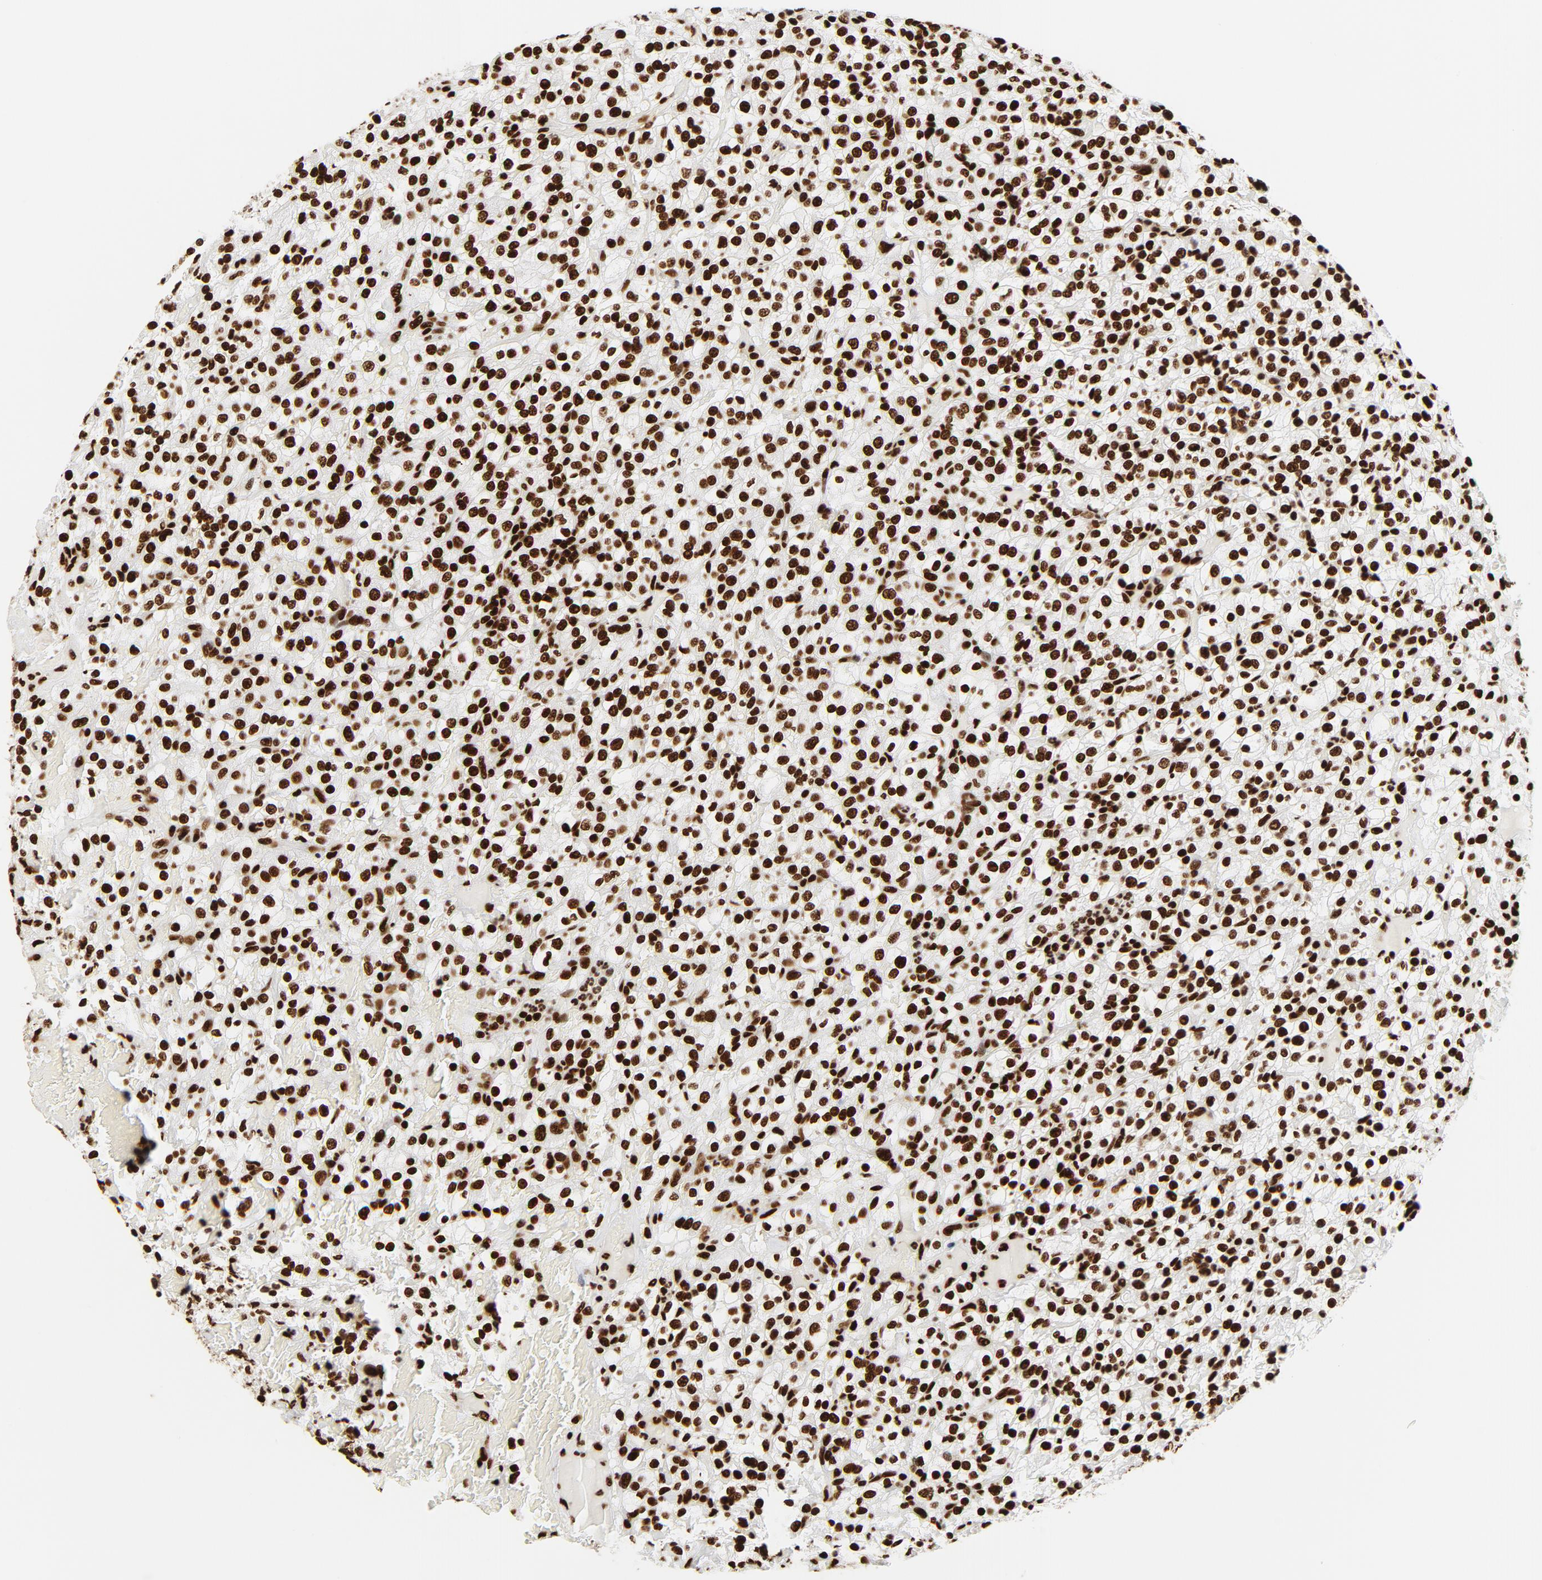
{"staining": {"intensity": "strong", "quantity": ">75%", "location": "nuclear"}, "tissue": "renal cancer", "cell_type": "Tumor cells", "image_type": "cancer", "snomed": [{"axis": "morphology", "description": "Normal tissue, NOS"}, {"axis": "morphology", "description": "Adenocarcinoma, NOS"}, {"axis": "topography", "description": "Kidney"}], "caption": "A brown stain highlights strong nuclear staining of a protein in human renal adenocarcinoma tumor cells.", "gene": "XRCC6", "patient": {"sex": "female", "age": 72}}